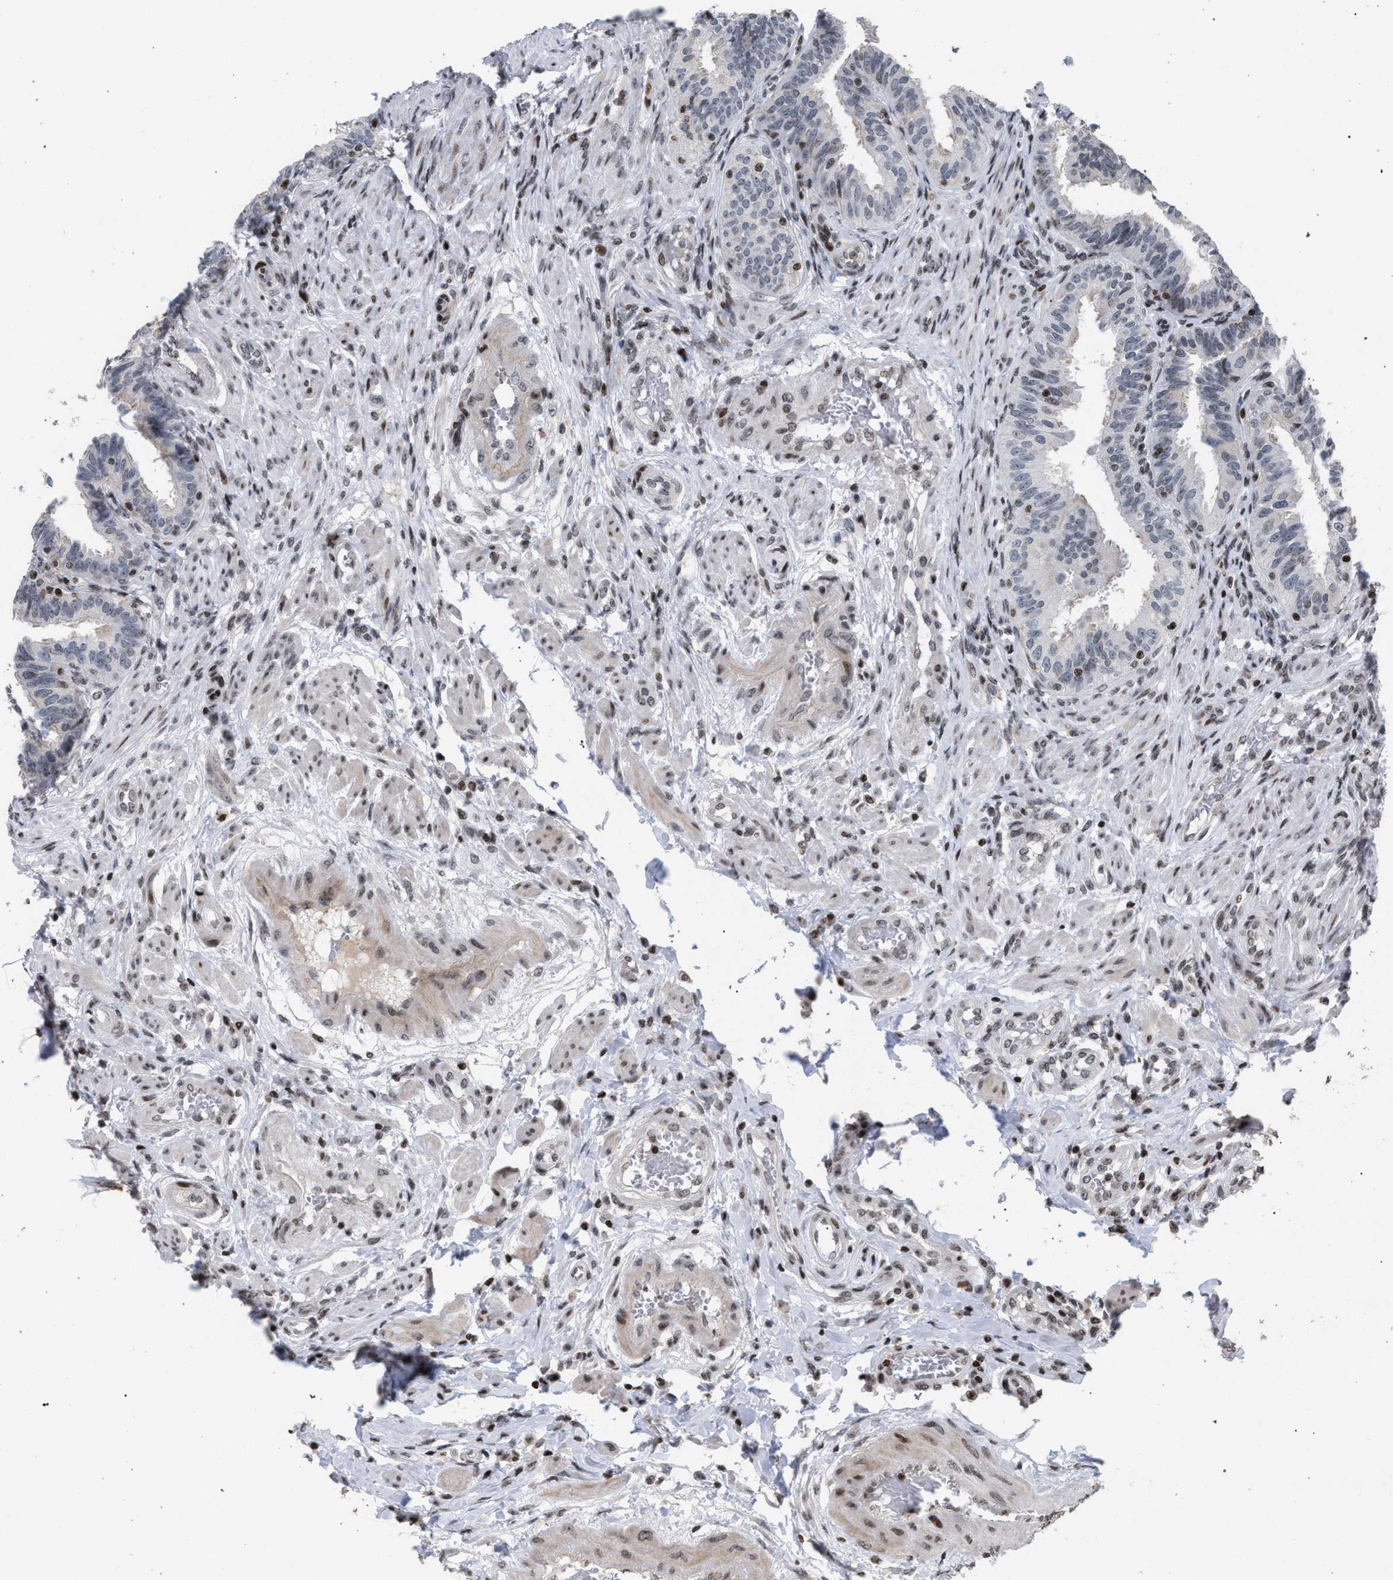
{"staining": {"intensity": "moderate", "quantity": "<25%", "location": "nuclear"}, "tissue": "fallopian tube", "cell_type": "Glandular cells", "image_type": "normal", "snomed": [{"axis": "morphology", "description": "Normal tissue, NOS"}, {"axis": "topography", "description": "Fallopian tube"}, {"axis": "topography", "description": "Placenta"}], "caption": "Moderate nuclear protein expression is present in approximately <25% of glandular cells in fallopian tube. (IHC, brightfield microscopy, high magnification).", "gene": "FOXD3", "patient": {"sex": "female", "age": 34}}